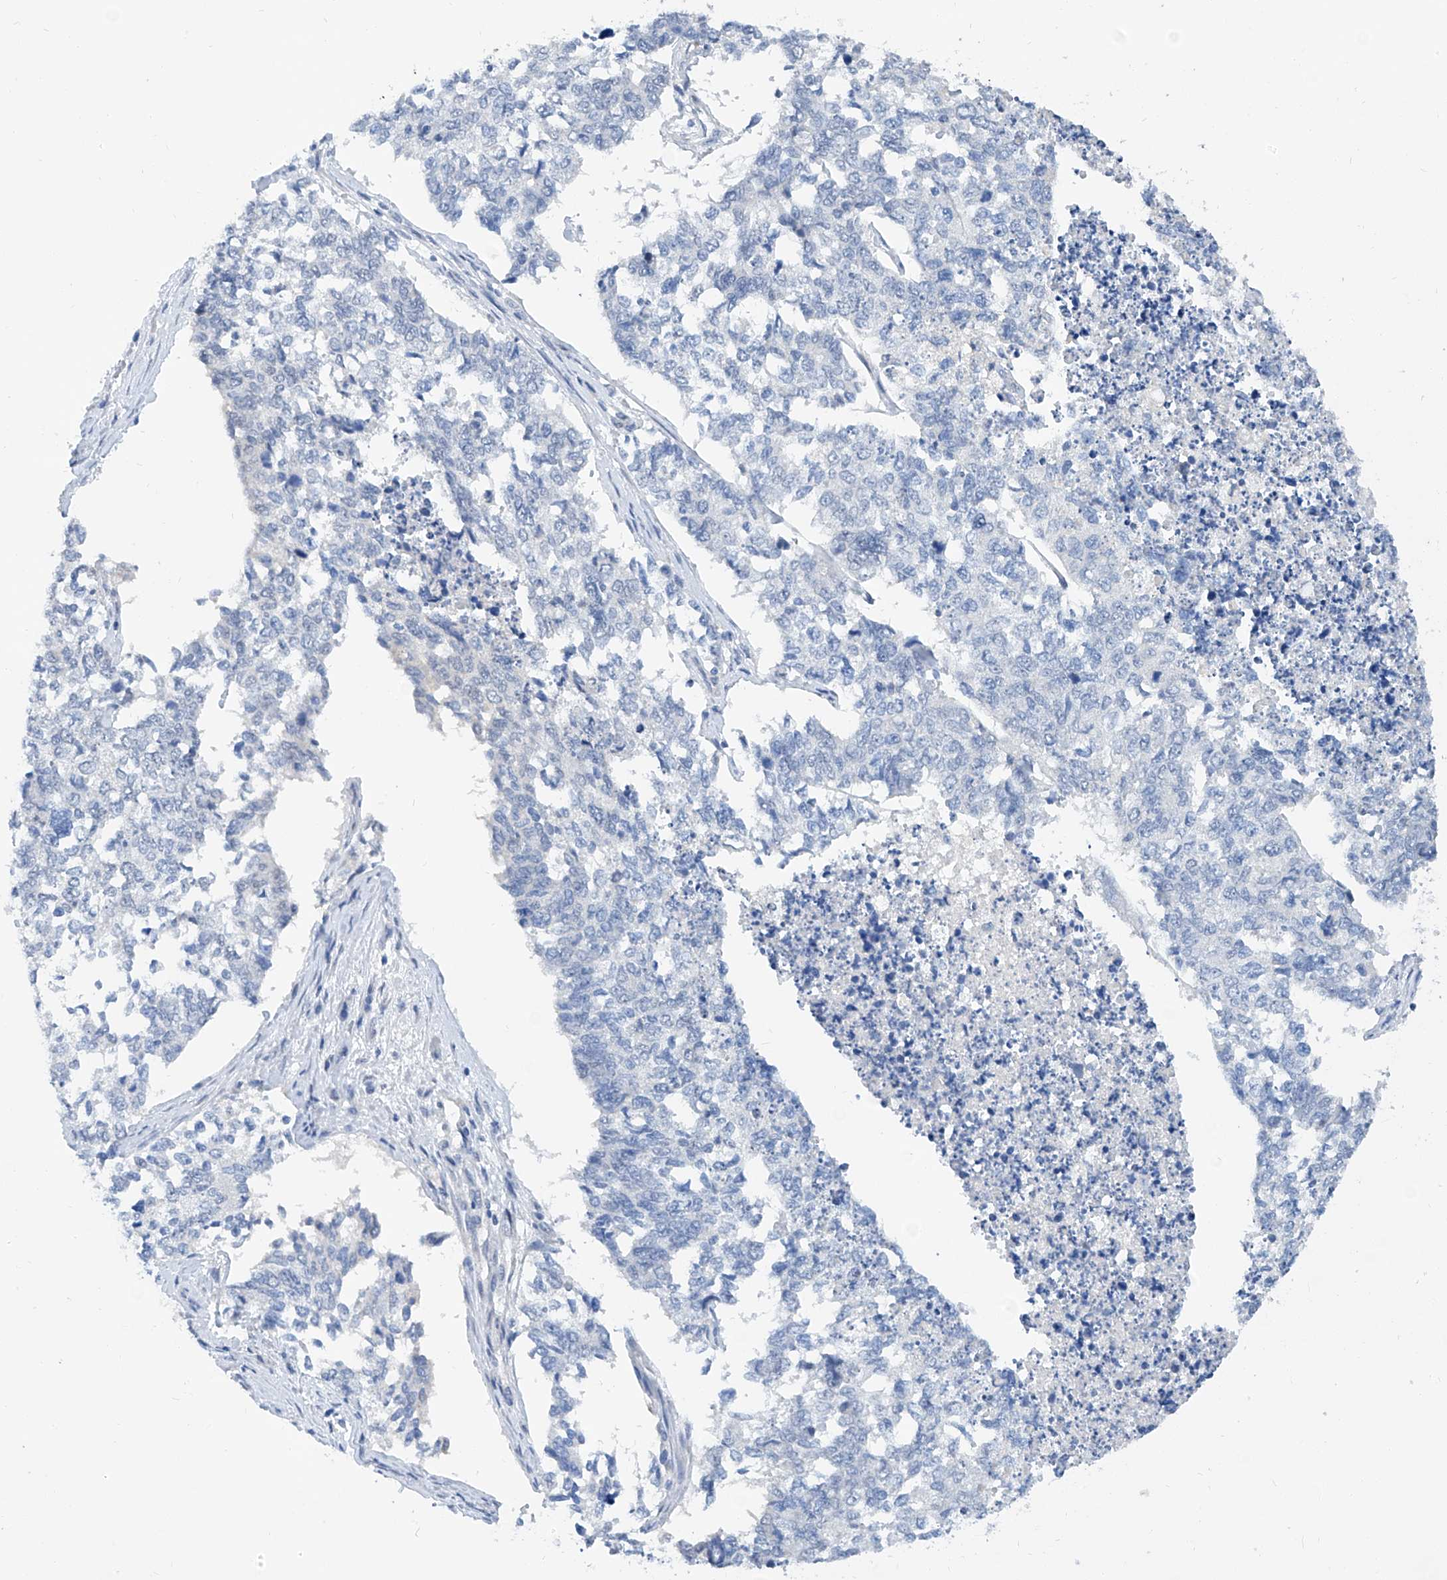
{"staining": {"intensity": "negative", "quantity": "none", "location": "none"}, "tissue": "cervical cancer", "cell_type": "Tumor cells", "image_type": "cancer", "snomed": [{"axis": "morphology", "description": "Squamous cell carcinoma, NOS"}, {"axis": "topography", "description": "Cervix"}], "caption": "Human cervical squamous cell carcinoma stained for a protein using immunohistochemistry (IHC) shows no positivity in tumor cells.", "gene": "BPTF", "patient": {"sex": "female", "age": 63}}